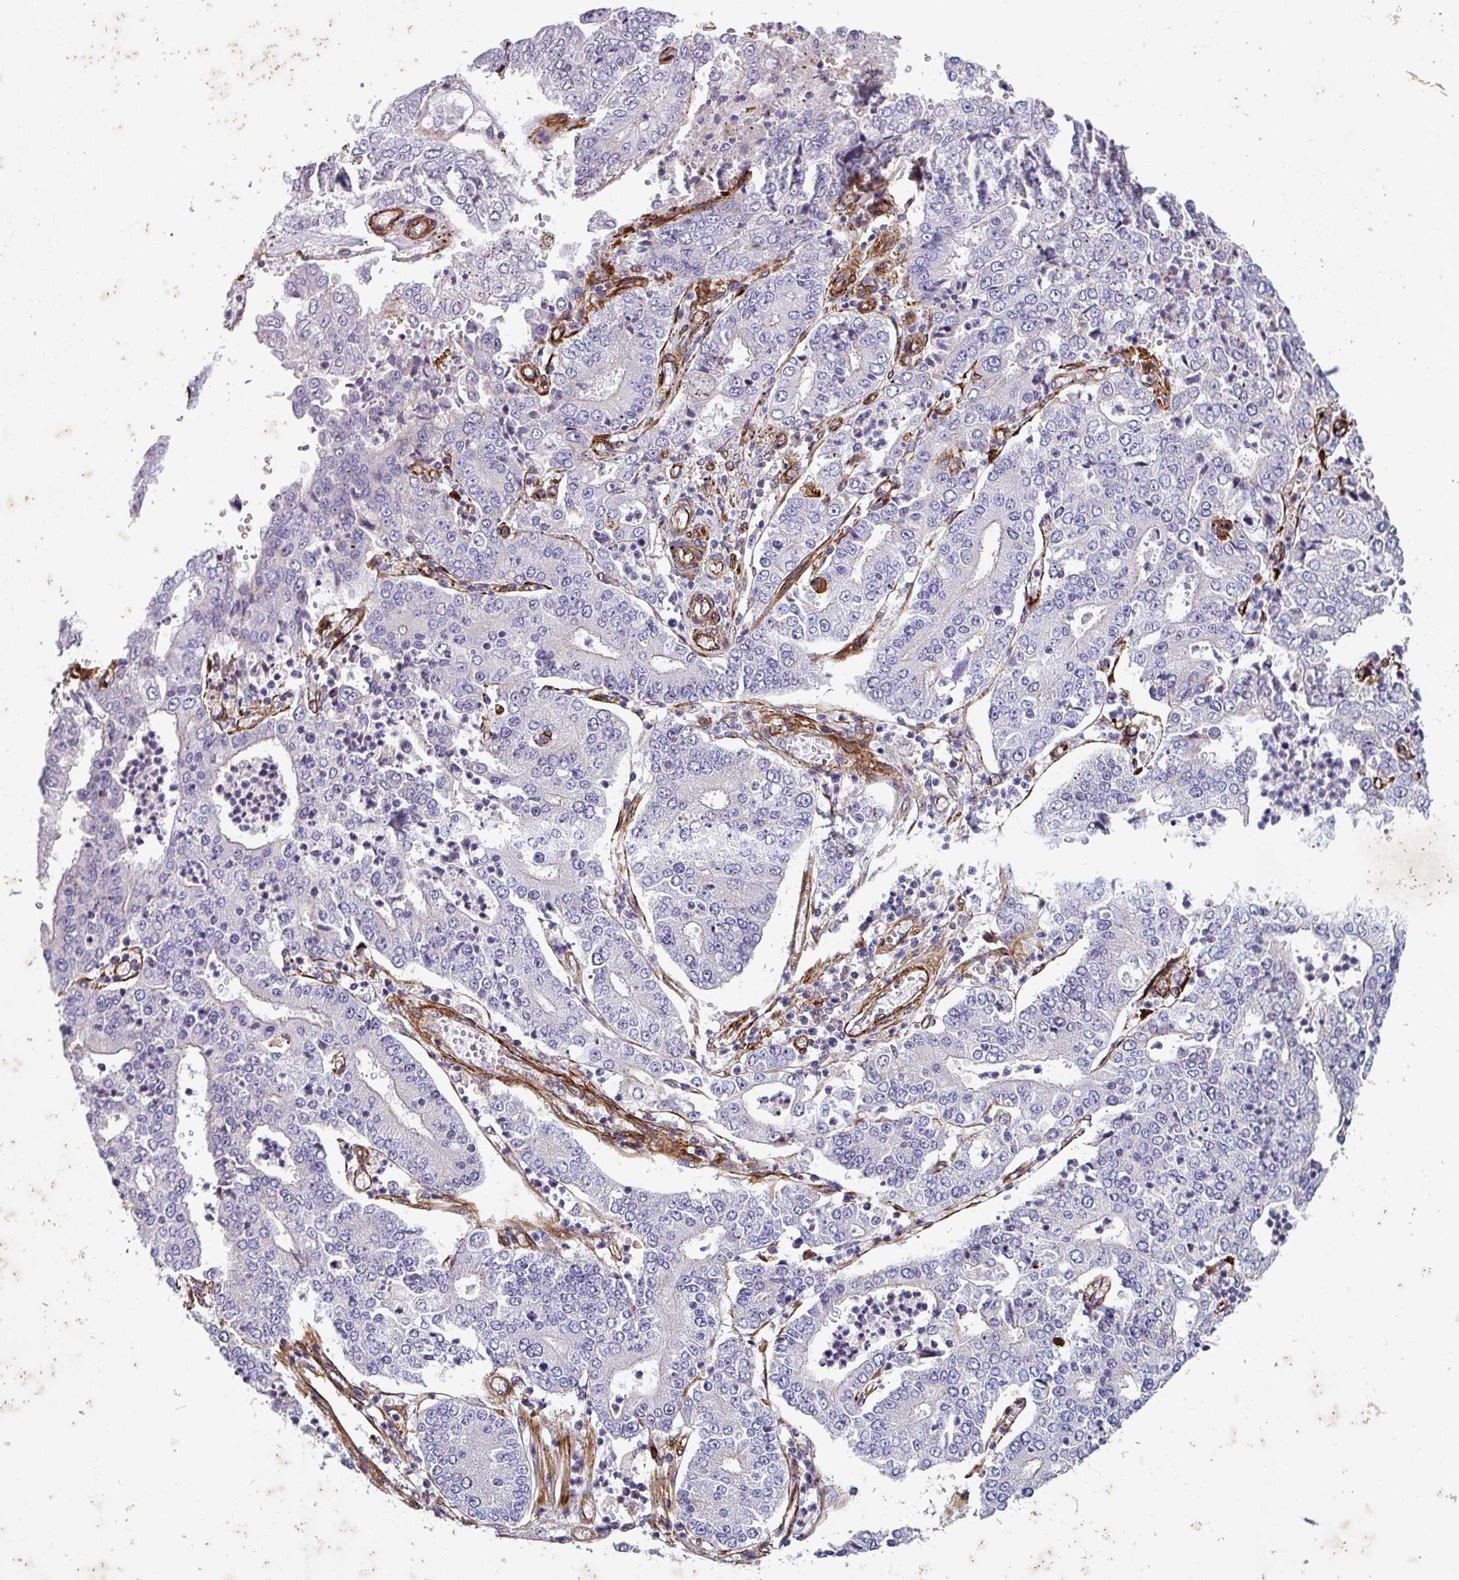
{"staining": {"intensity": "negative", "quantity": "none", "location": "none"}, "tissue": "stomach cancer", "cell_type": "Tumor cells", "image_type": "cancer", "snomed": [{"axis": "morphology", "description": "Adenocarcinoma, NOS"}, {"axis": "topography", "description": "Stomach"}], "caption": "Protein analysis of stomach adenocarcinoma displays no significant expression in tumor cells.", "gene": "ATP2C2", "patient": {"sex": "male", "age": 76}}